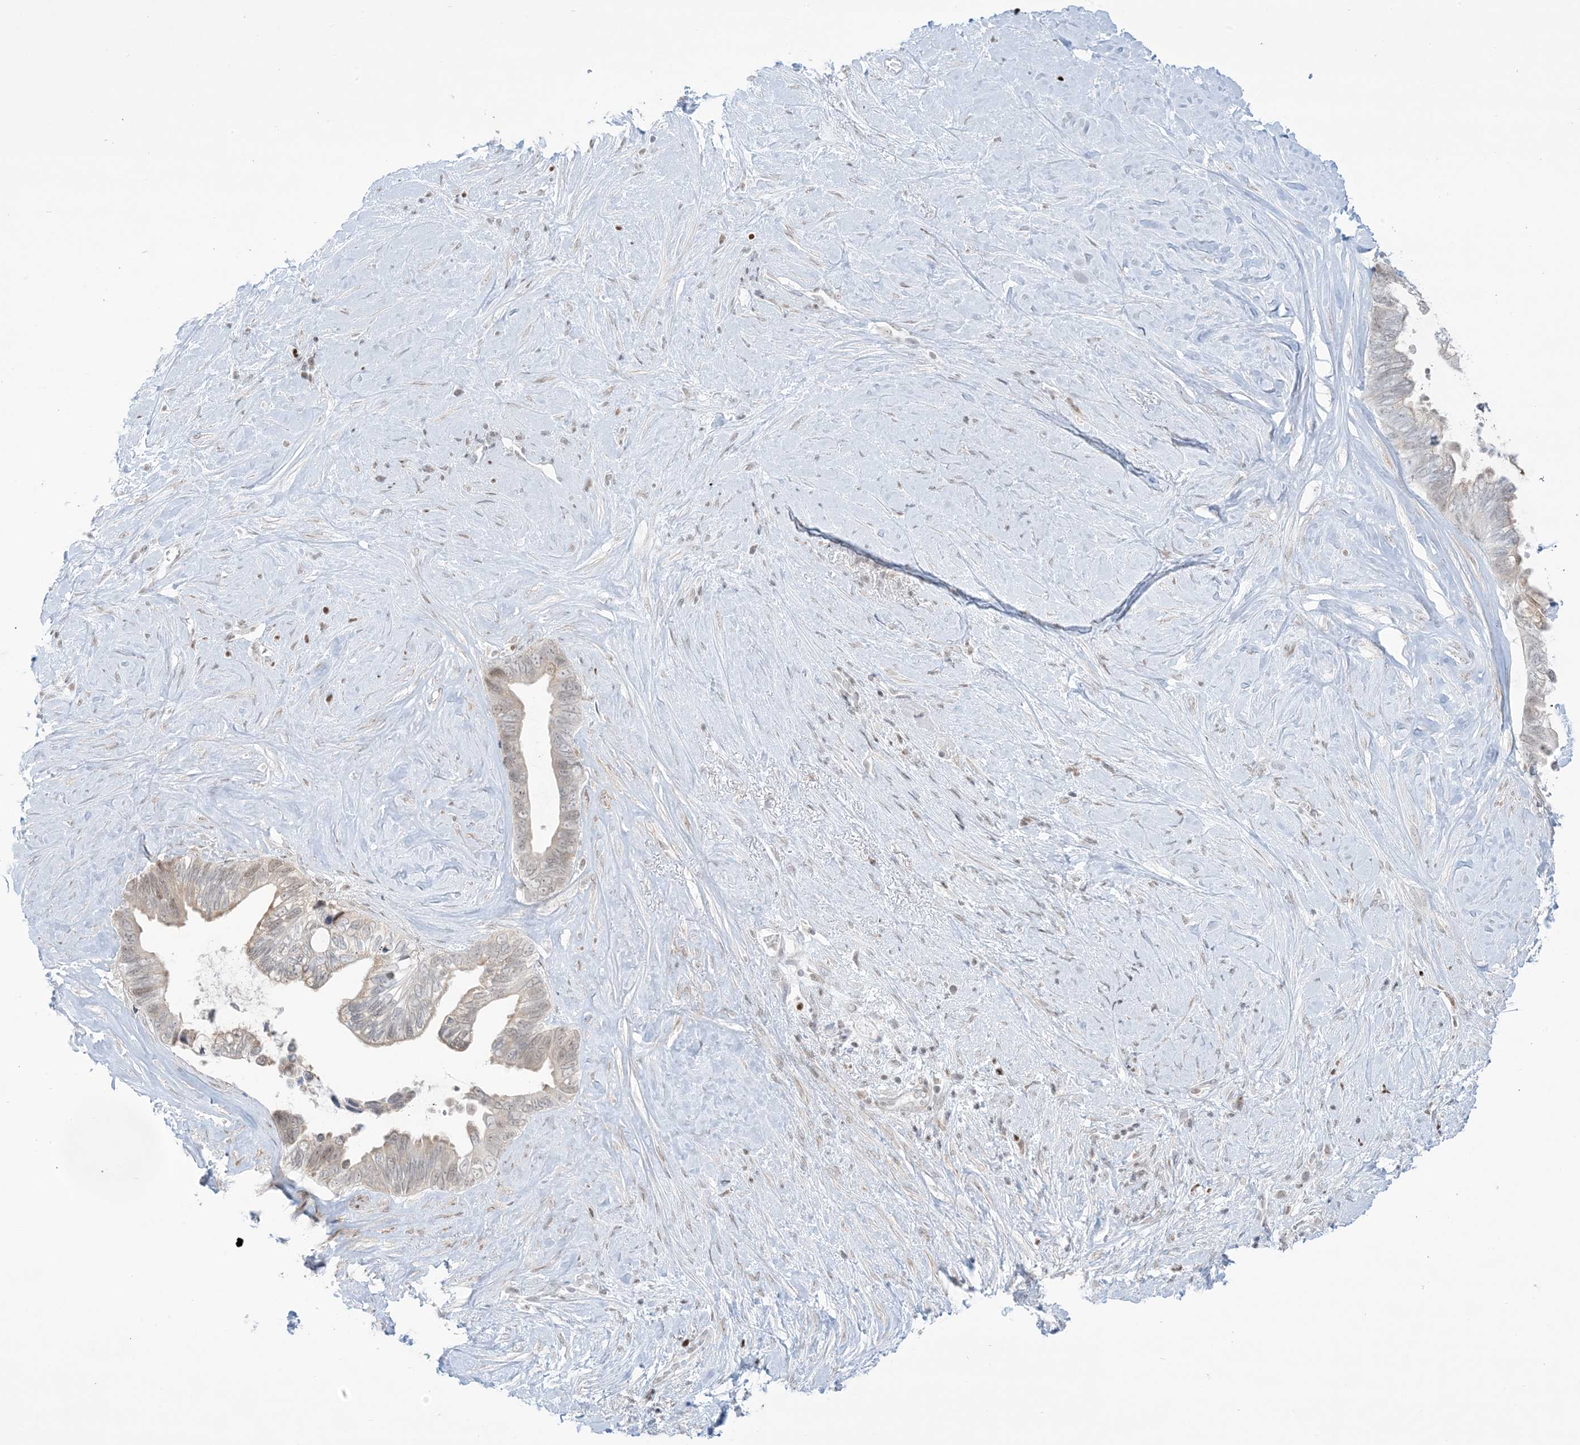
{"staining": {"intensity": "moderate", "quantity": "<25%", "location": "nuclear"}, "tissue": "pancreatic cancer", "cell_type": "Tumor cells", "image_type": "cancer", "snomed": [{"axis": "morphology", "description": "Adenocarcinoma, NOS"}, {"axis": "topography", "description": "Pancreas"}], "caption": "Moderate nuclear protein staining is identified in approximately <25% of tumor cells in adenocarcinoma (pancreatic).", "gene": "TFPT", "patient": {"sex": "female", "age": 72}}